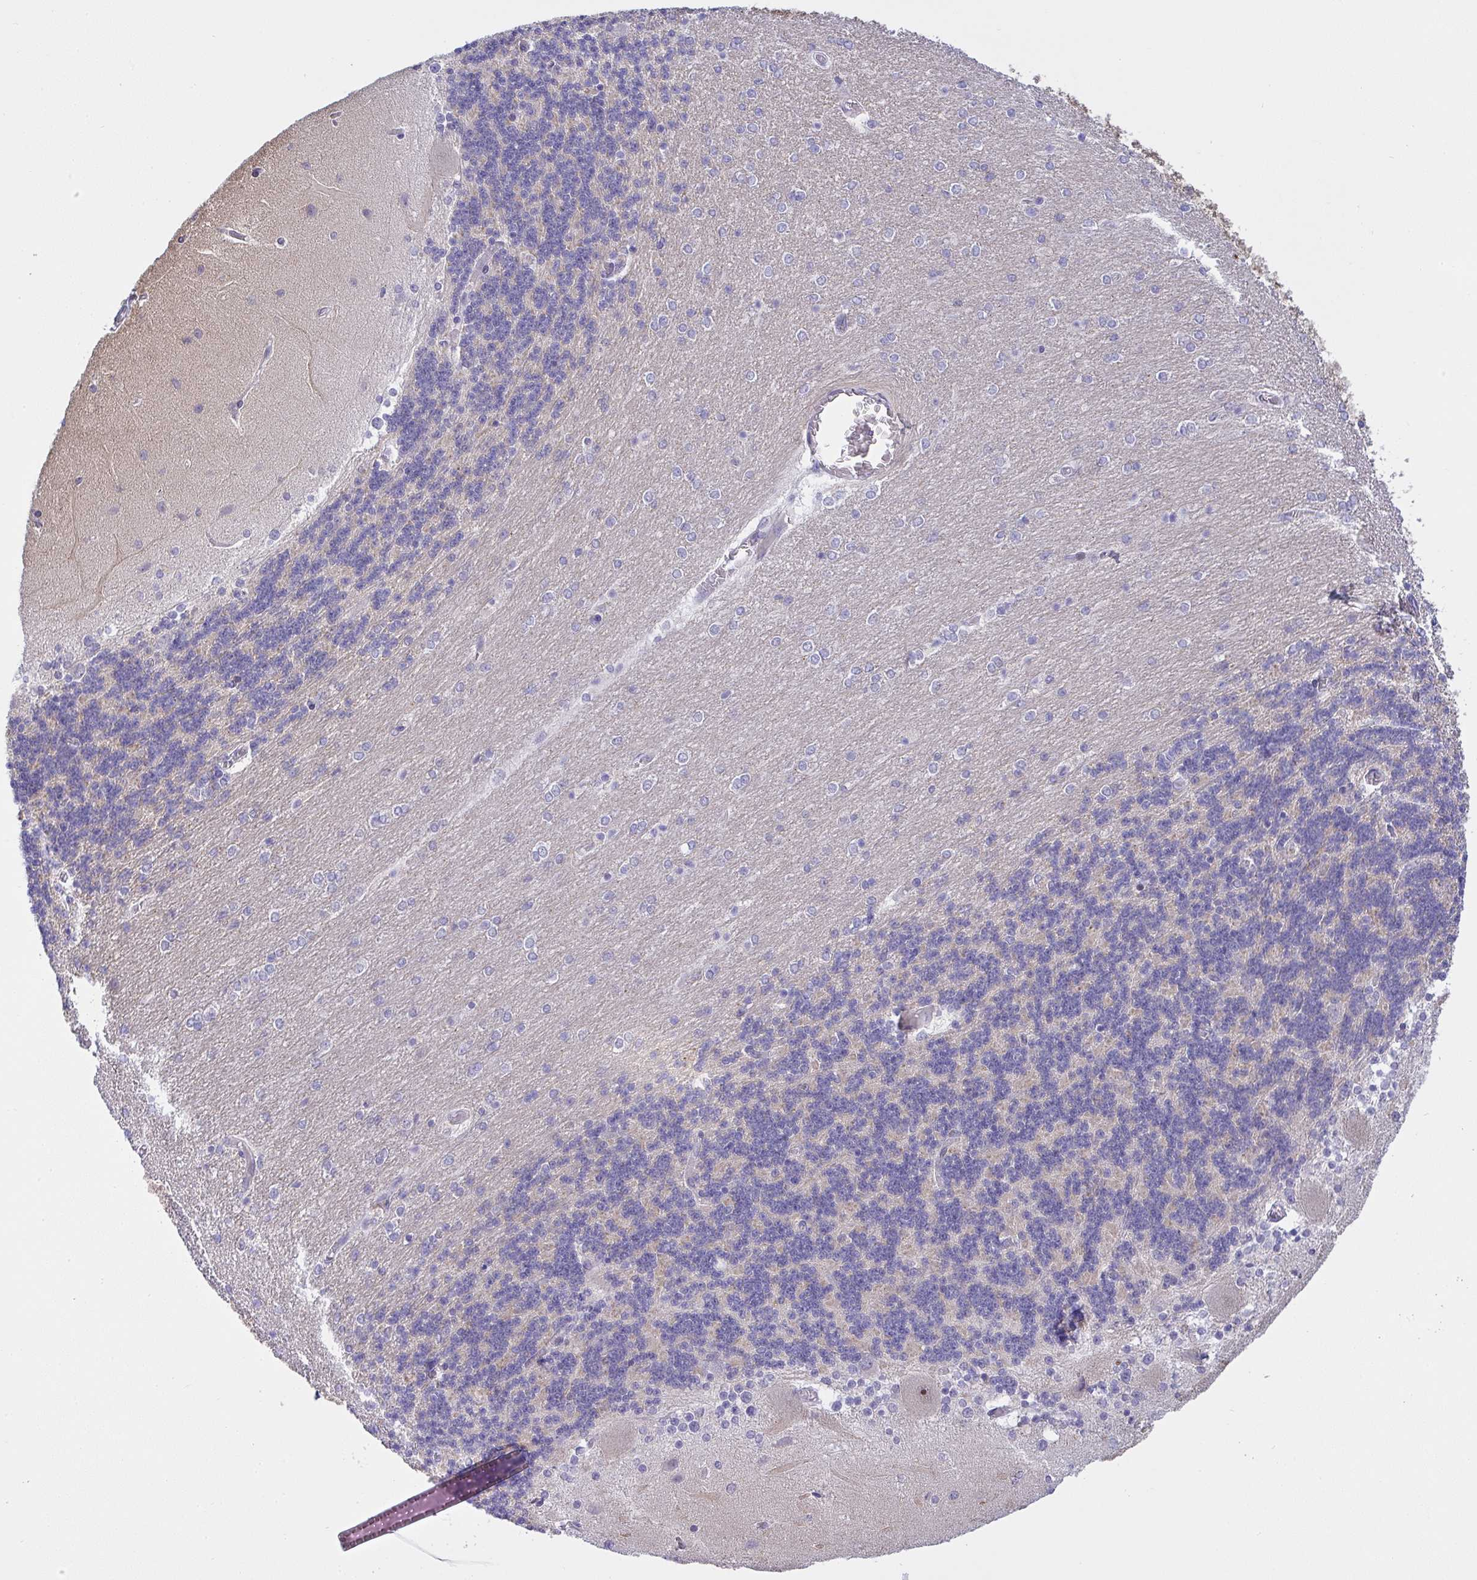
{"staining": {"intensity": "weak", "quantity": "<25%", "location": "cytoplasmic/membranous"}, "tissue": "cerebellum", "cell_type": "Cells in granular layer", "image_type": "normal", "snomed": [{"axis": "morphology", "description": "Normal tissue, NOS"}, {"axis": "topography", "description": "Cerebellum"}], "caption": "Immunohistochemistry (IHC) image of normal human cerebellum stained for a protein (brown), which shows no expression in cells in granular layer.", "gene": "ZNF554", "patient": {"sex": "female", "age": 54}}